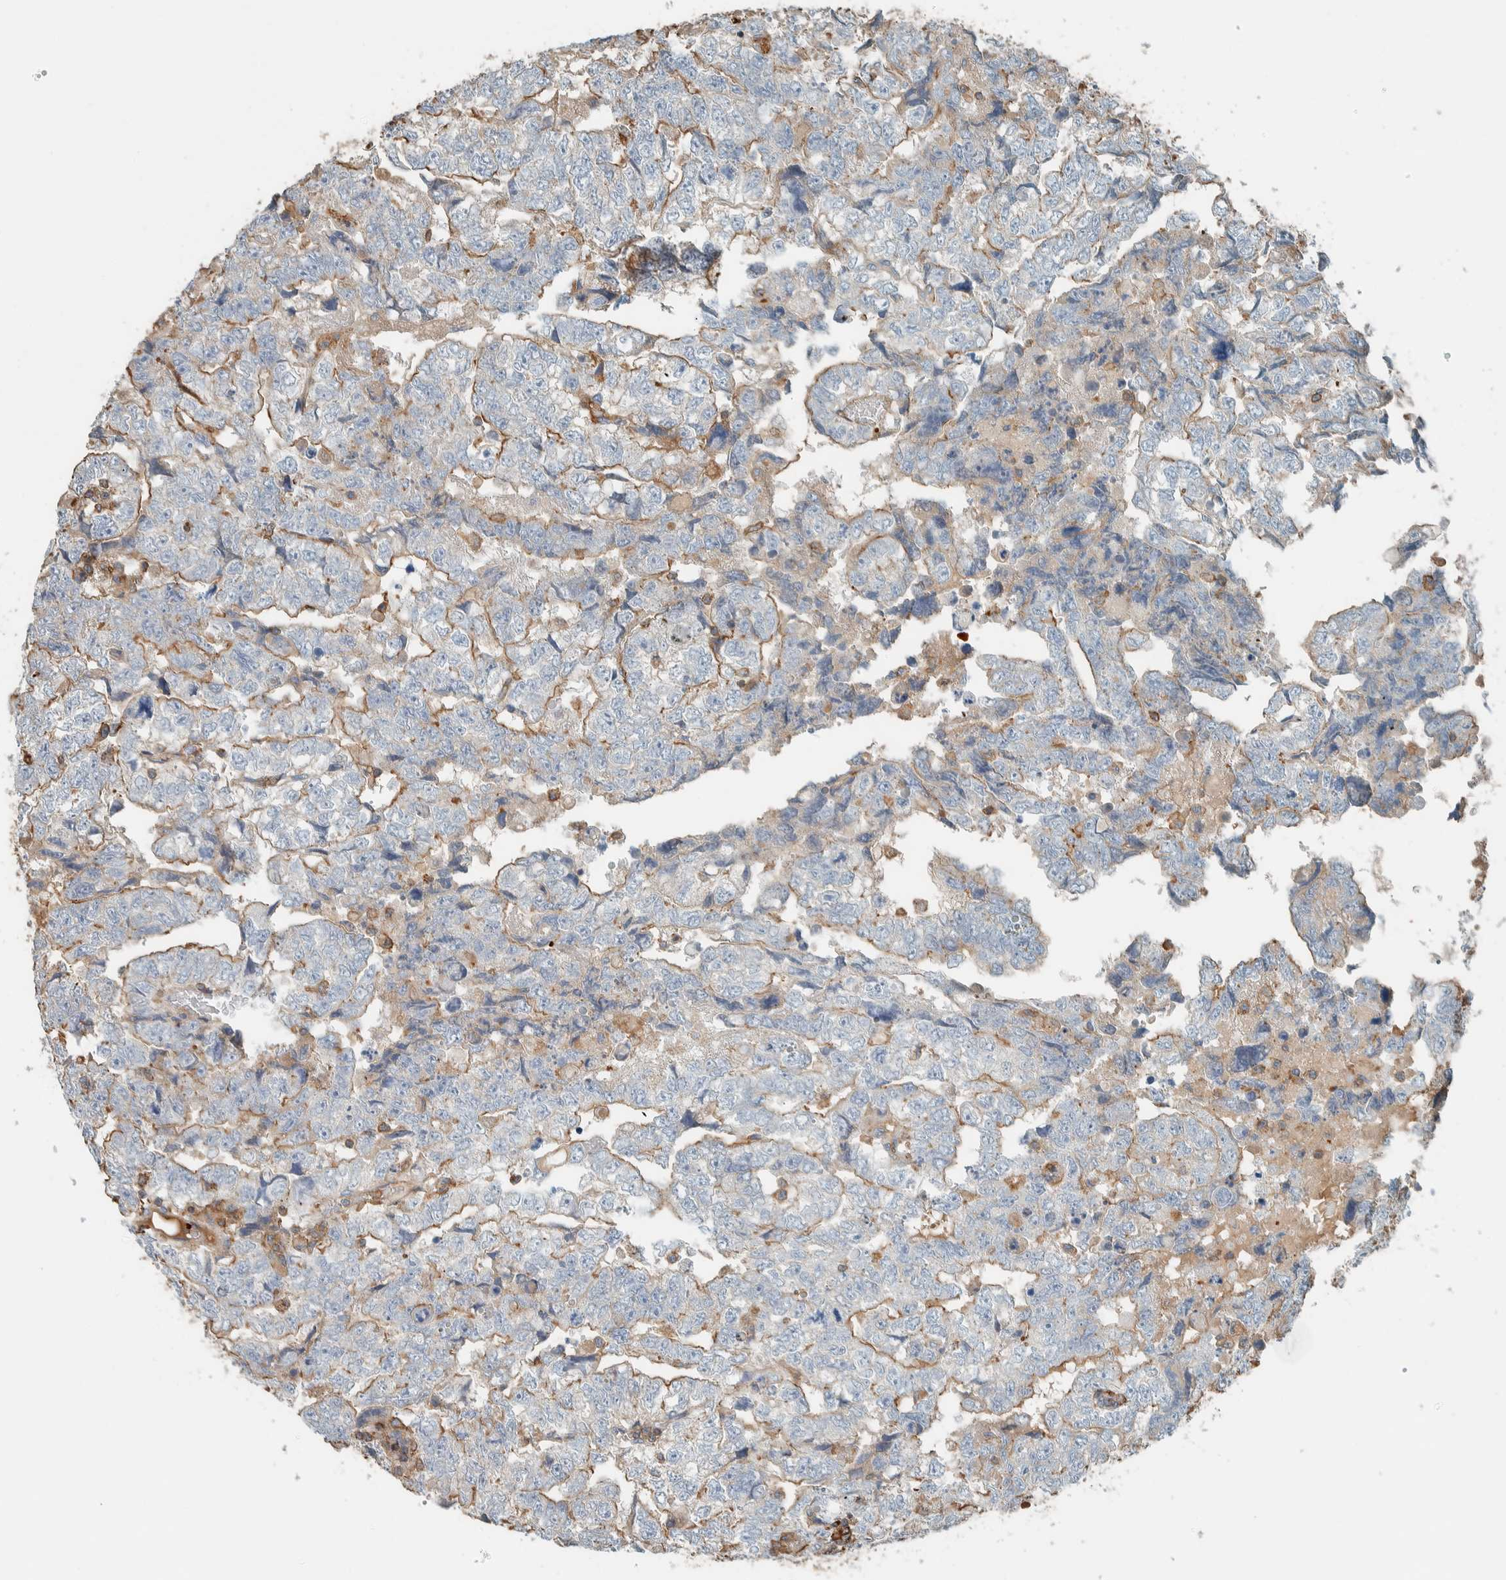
{"staining": {"intensity": "moderate", "quantity": "25%-75%", "location": "cytoplasmic/membranous"}, "tissue": "testis cancer", "cell_type": "Tumor cells", "image_type": "cancer", "snomed": [{"axis": "morphology", "description": "Carcinoma, Embryonal, NOS"}, {"axis": "topography", "description": "Testis"}], "caption": "An immunohistochemistry photomicrograph of neoplastic tissue is shown. Protein staining in brown shows moderate cytoplasmic/membranous positivity in testis embryonal carcinoma within tumor cells.", "gene": "CTBP2", "patient": {"sex": "male", "age": 36}}